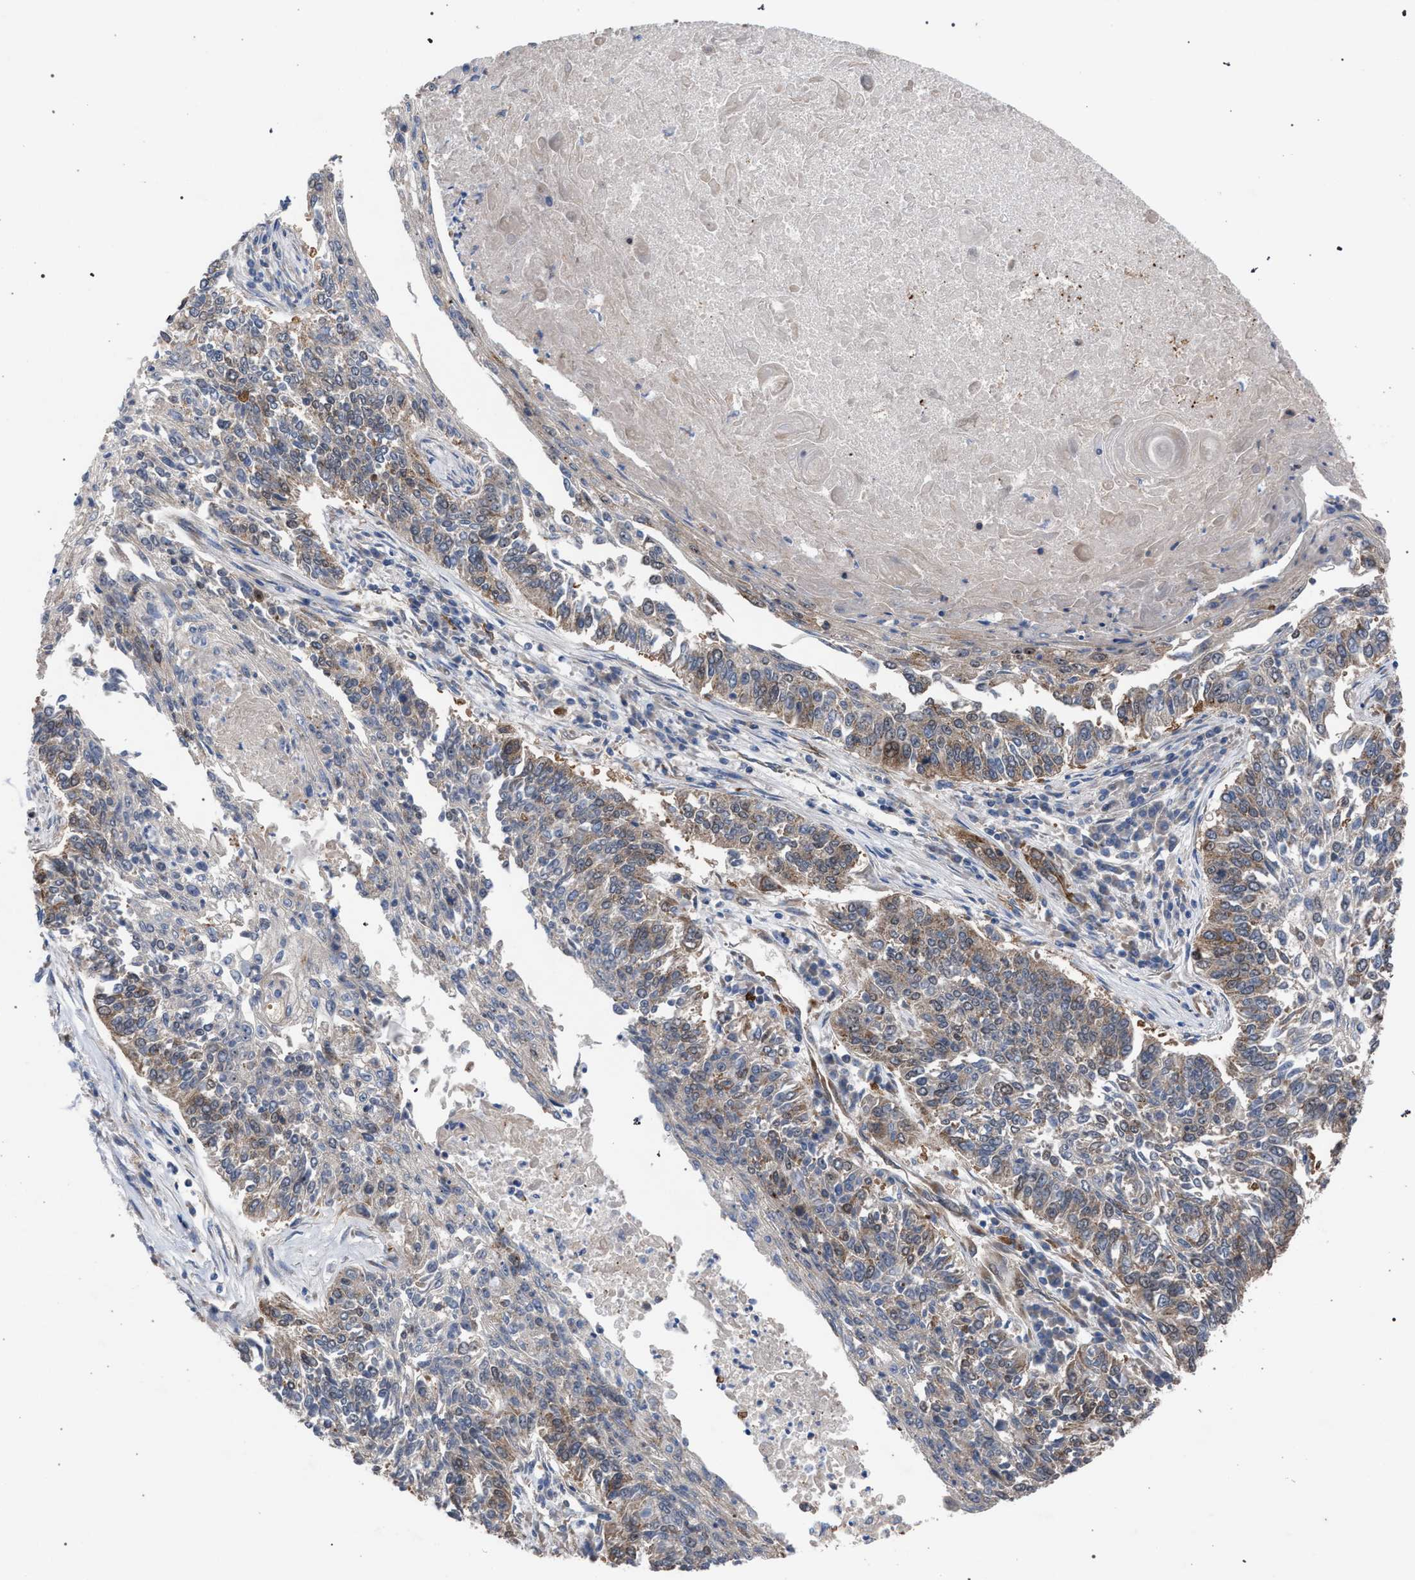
{"staining": {"intensity": "weak", "quantity": ">75%", "location": "cytoplasmic/membranous"}, "tissue": "lung cancer", "cell_type": "Tumor cells", "image_type": "cancer", "snomed": [{"axis": "morphology", "description": "Normal tissue, NOS"}, {"axis": "morphology", "description": "Squamous cell carcinoma, NOS"}, {"axis": "topography", "description": "Cartilage tissue"}, {"axis": "topography", "description": "Bronchus"}, {"axis": "topography", "description": "Lung"}], "caption": "High-power microscopy captured an IHC micrograph of lung cancer (squamous cell carcinoma), revealing weak cytoplasmic/membranous positivity in approximately >75% of tumor cells. (DAB = brown stain, brightfield microscopy at high magnification).", "gene": "CDR2L", "patient": {"sex": "female", "age": 49}}